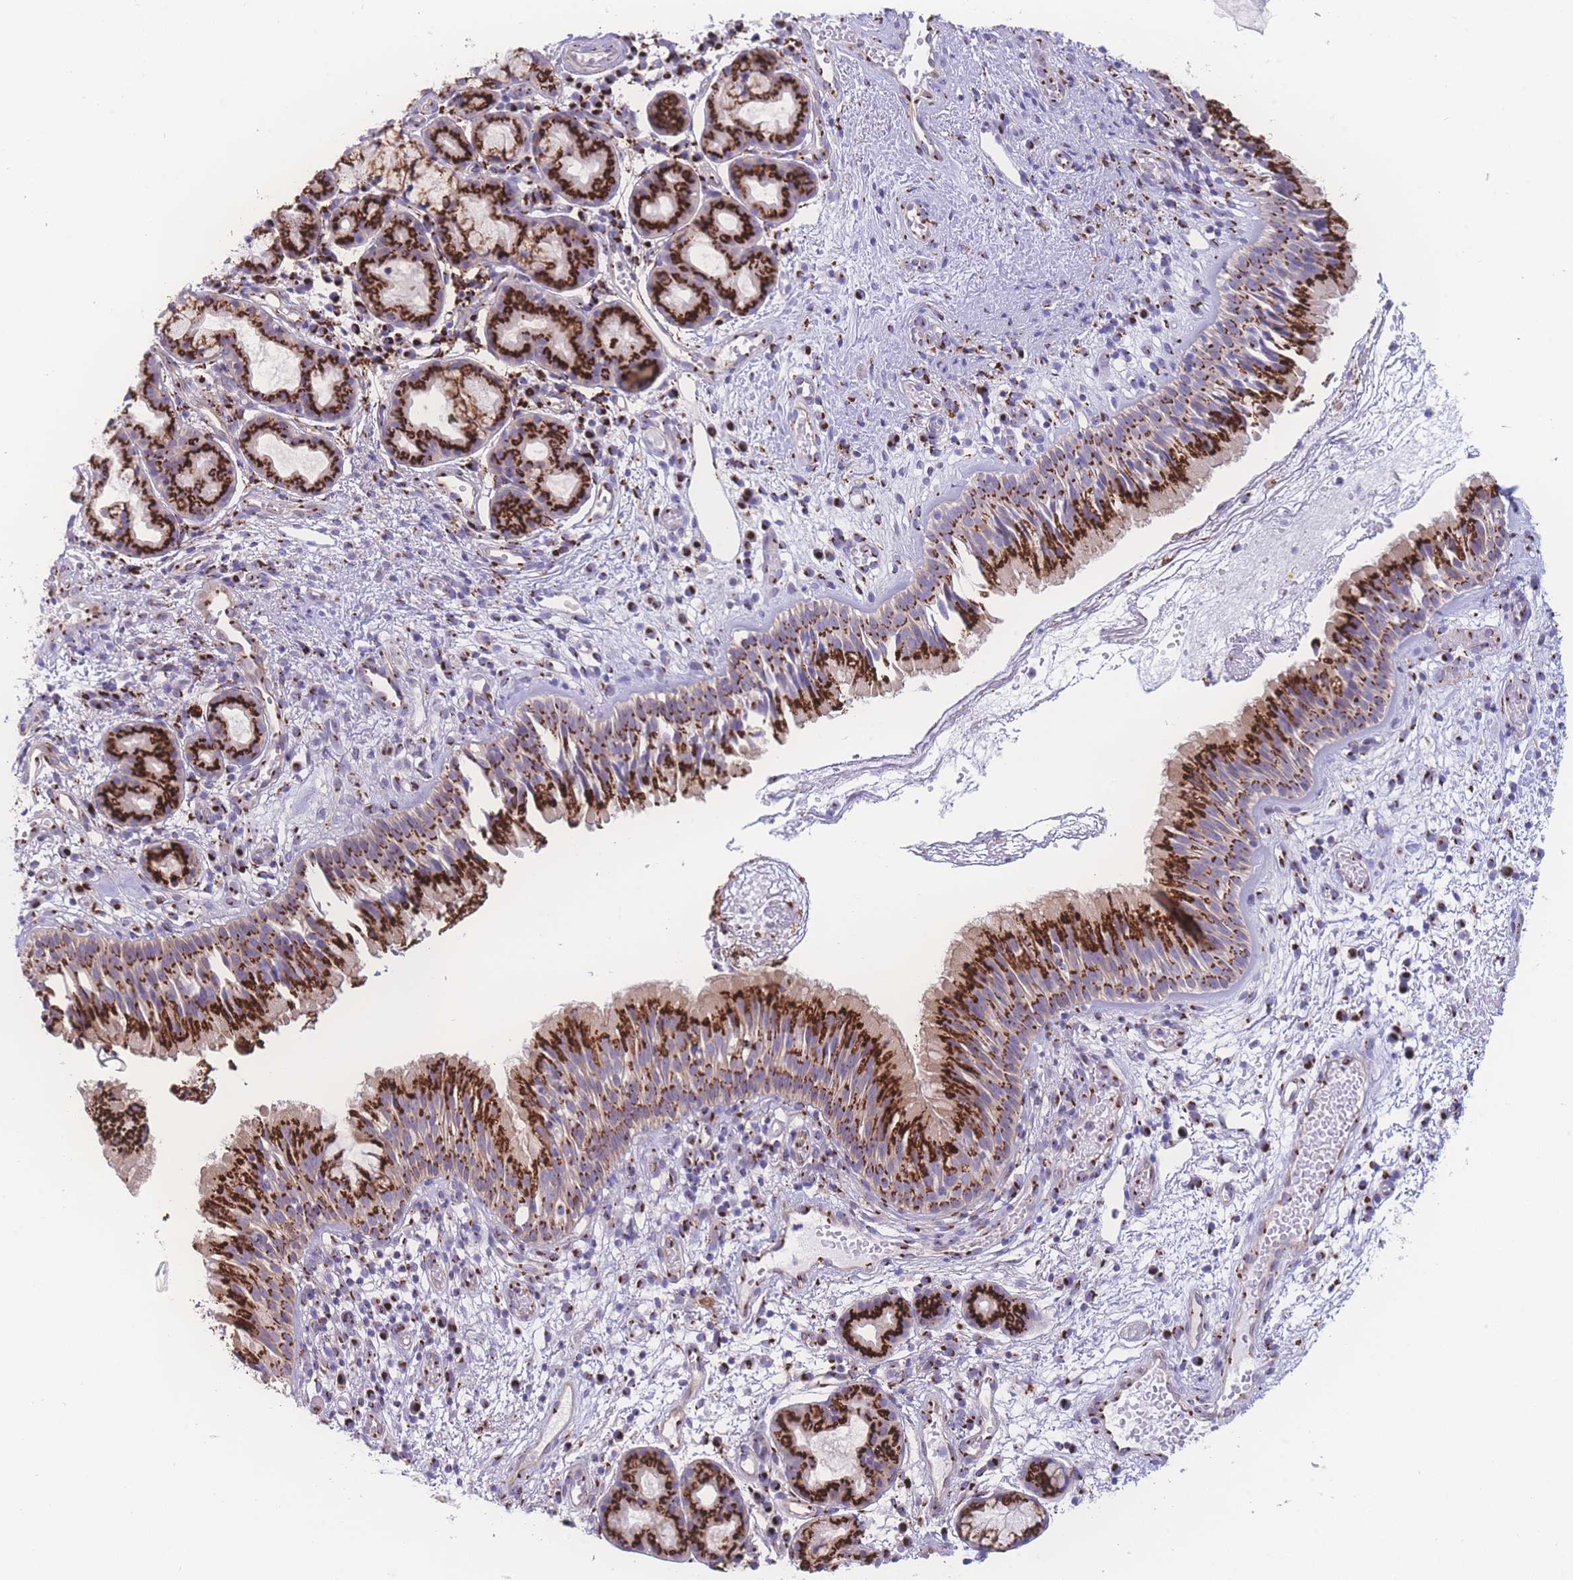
{"staining": {"intensity": "strong", "quantity": ">75%", "location": "cytoplasmic/membranous"}, "tissue": "nasopharynx", "cell_type": "Respiratory epithelial cells", "image_type": "normal", "snomed": [{"axis": "morphology", "description": "Normal tissue, NOS"}, {"axis": "topography", "description": "Nasopharynx"}], "caption": "Immunohistochemical staining of normal nasopharynx shows strong cytoplasmic/membranous protein staining in about >75% of respiratory epithelial cells.", "gene": "GOLM2", "patient": {"sex": "male", "age": 65}}